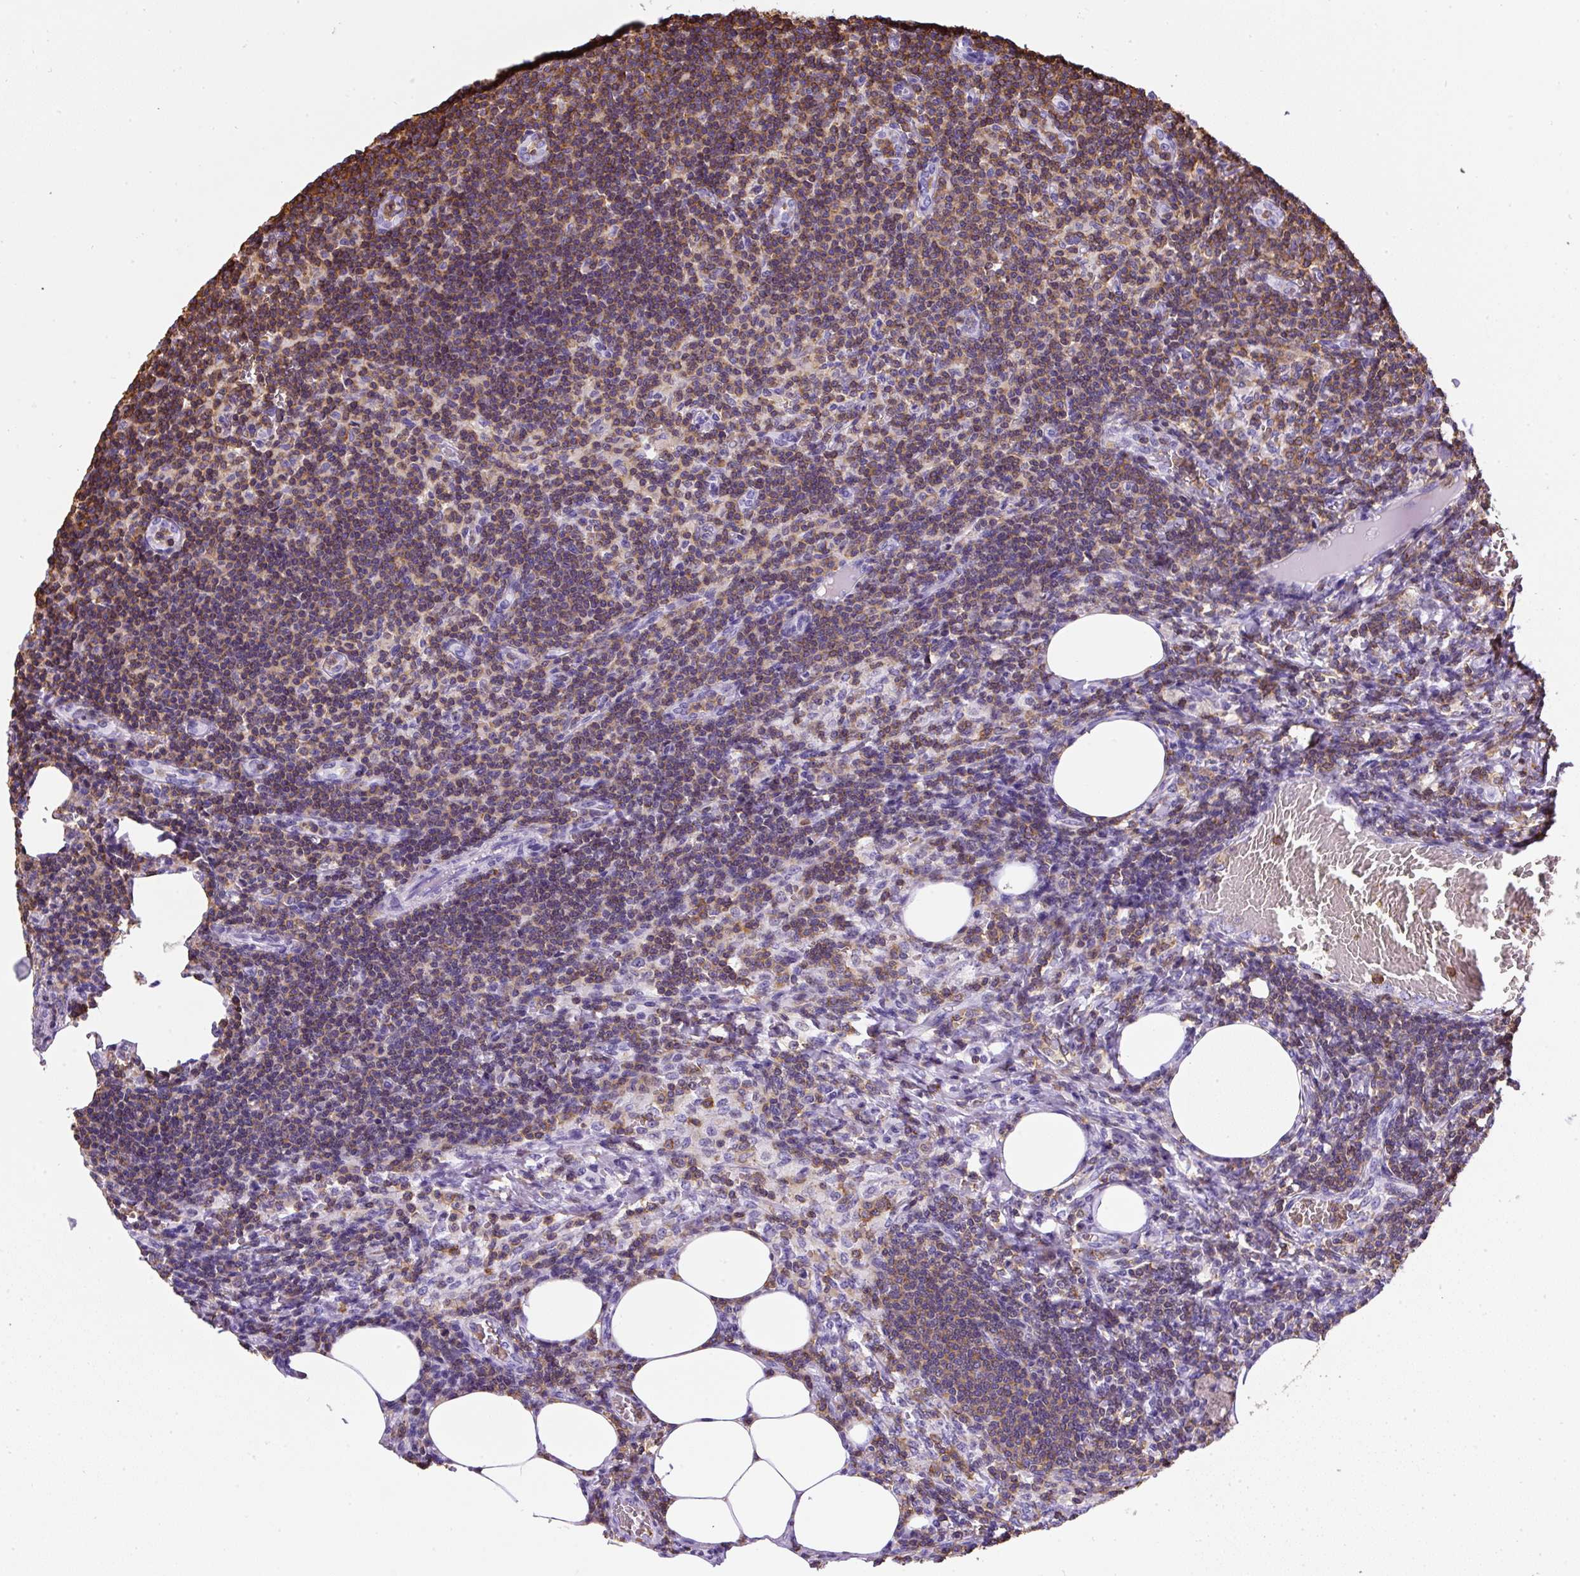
{"staining": {"intensity": "weak", "quantity": "25%-75%", "location": "cytoplasmic/membranous"}, "tissue": "lymph node", "cell_type": "Germinal center cells", "image_type": "normal", "snomed": [{"axis": "morphology", "description": "Normal tissue, NOS"}, {"axis": "topography", "description": "Lymph node"}], "caption": "Protein staining shows weak cytoplasmic/membranous positivity in about 25%-75% of germinal center cells in unremarkable lymph node. Using DAB (brown) and hematoxylin (blue) stains, captured at high magnification using brightfield microscopy.", "gene": "FAM228B", "patient": {"sex": "female", "age": 59}}